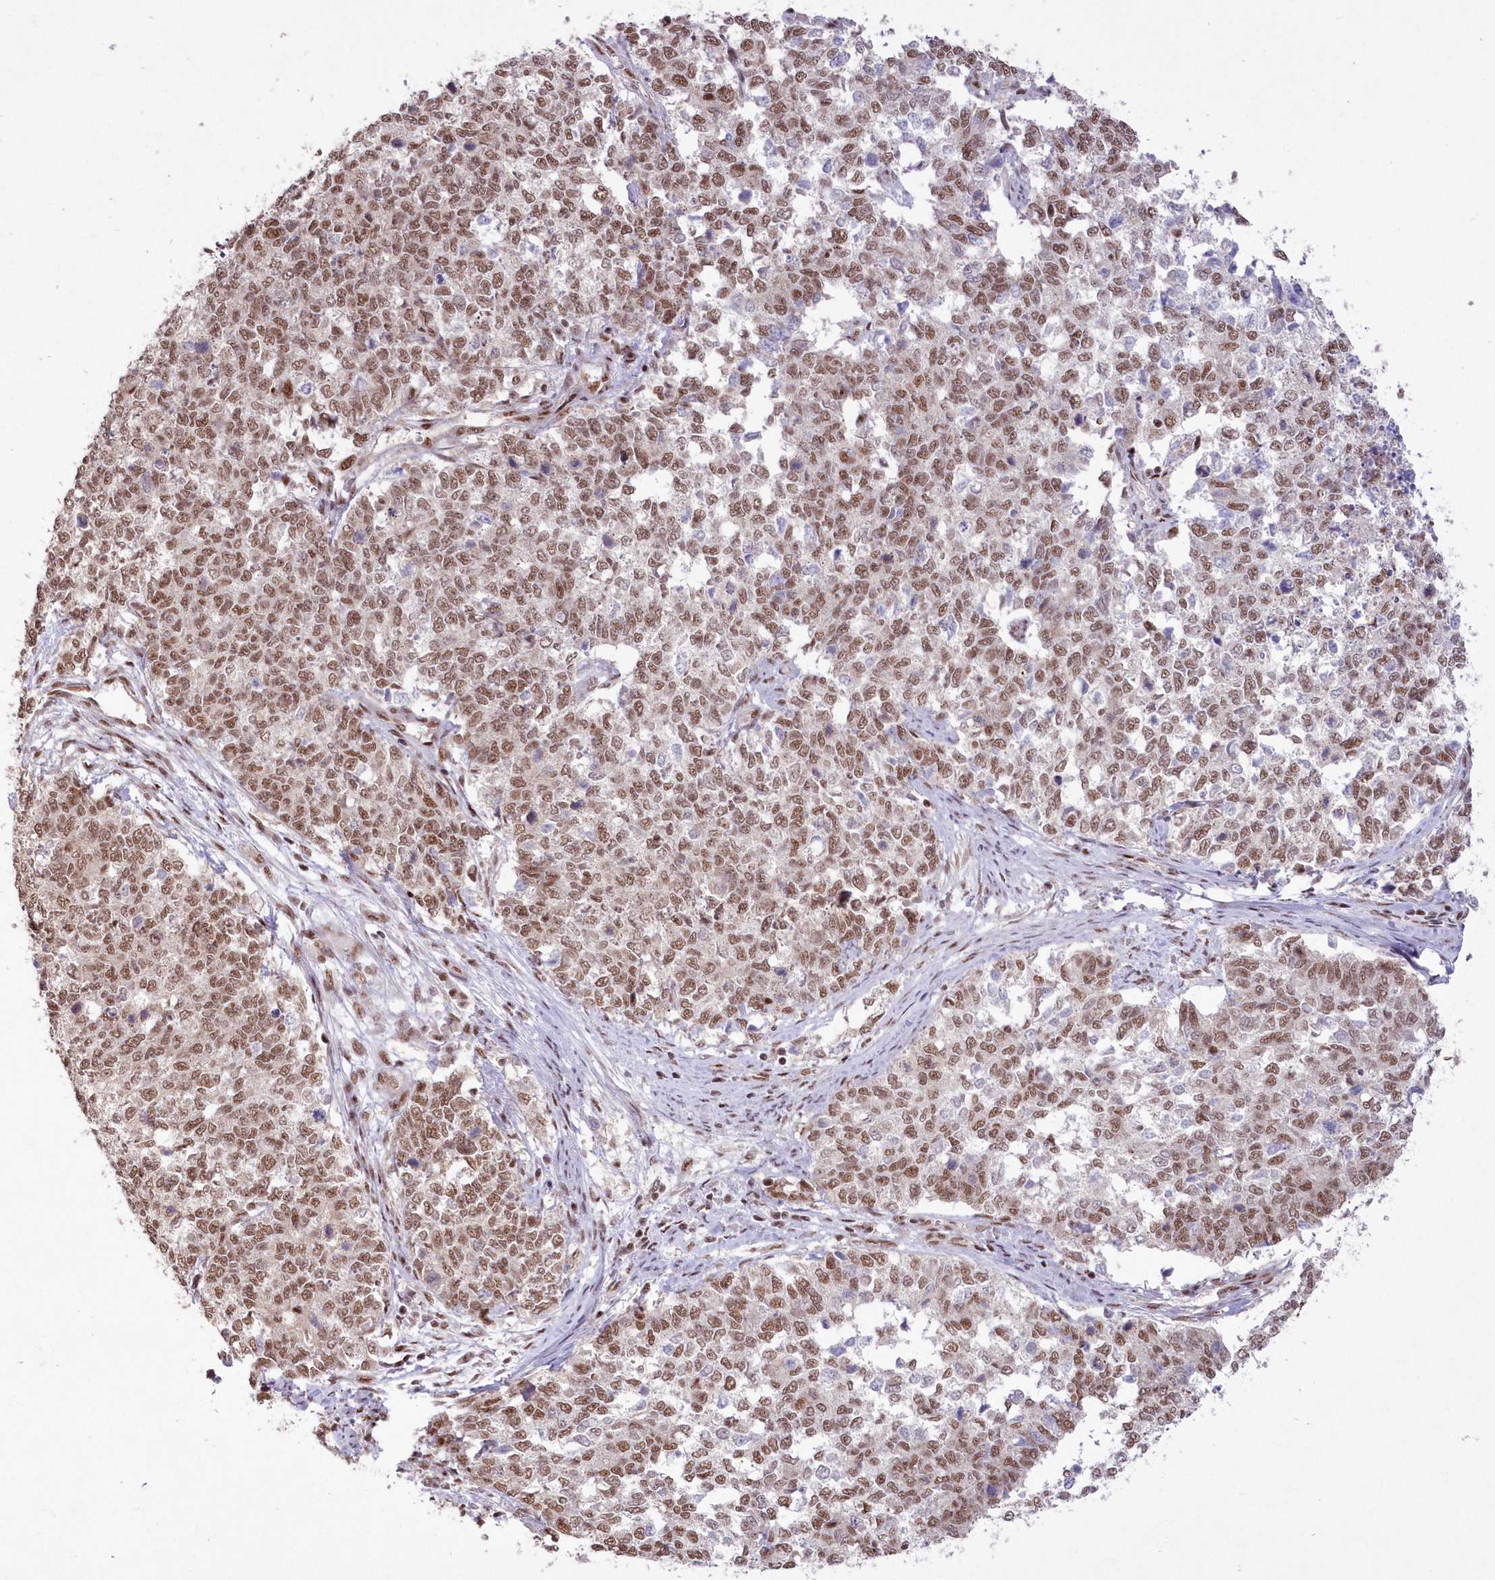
{"staining": {"intensity": "moderate", "quantity": ">75%", "location": "nuclear"}, "tissue": "cervical cancer", "cell_type": "Tumor cells", "image_type": "cancer", "snomed": [{"axis": "morphology", "description": "Squamous cell carcinoma, NOS"}, {"axis": "topography", "description": "Cervix"}], "caption": "Protein staining of cervical squamous cell carcinoma tissue reveals moderate nuclear expression in about >75% of tumor cells. Using DAB (brown) and hematoxylin (blue) stains, captured at high magnification using brightfield microscopy.", "gene": "WBP1L", "patient": {"sex": "female", "age": 63}}